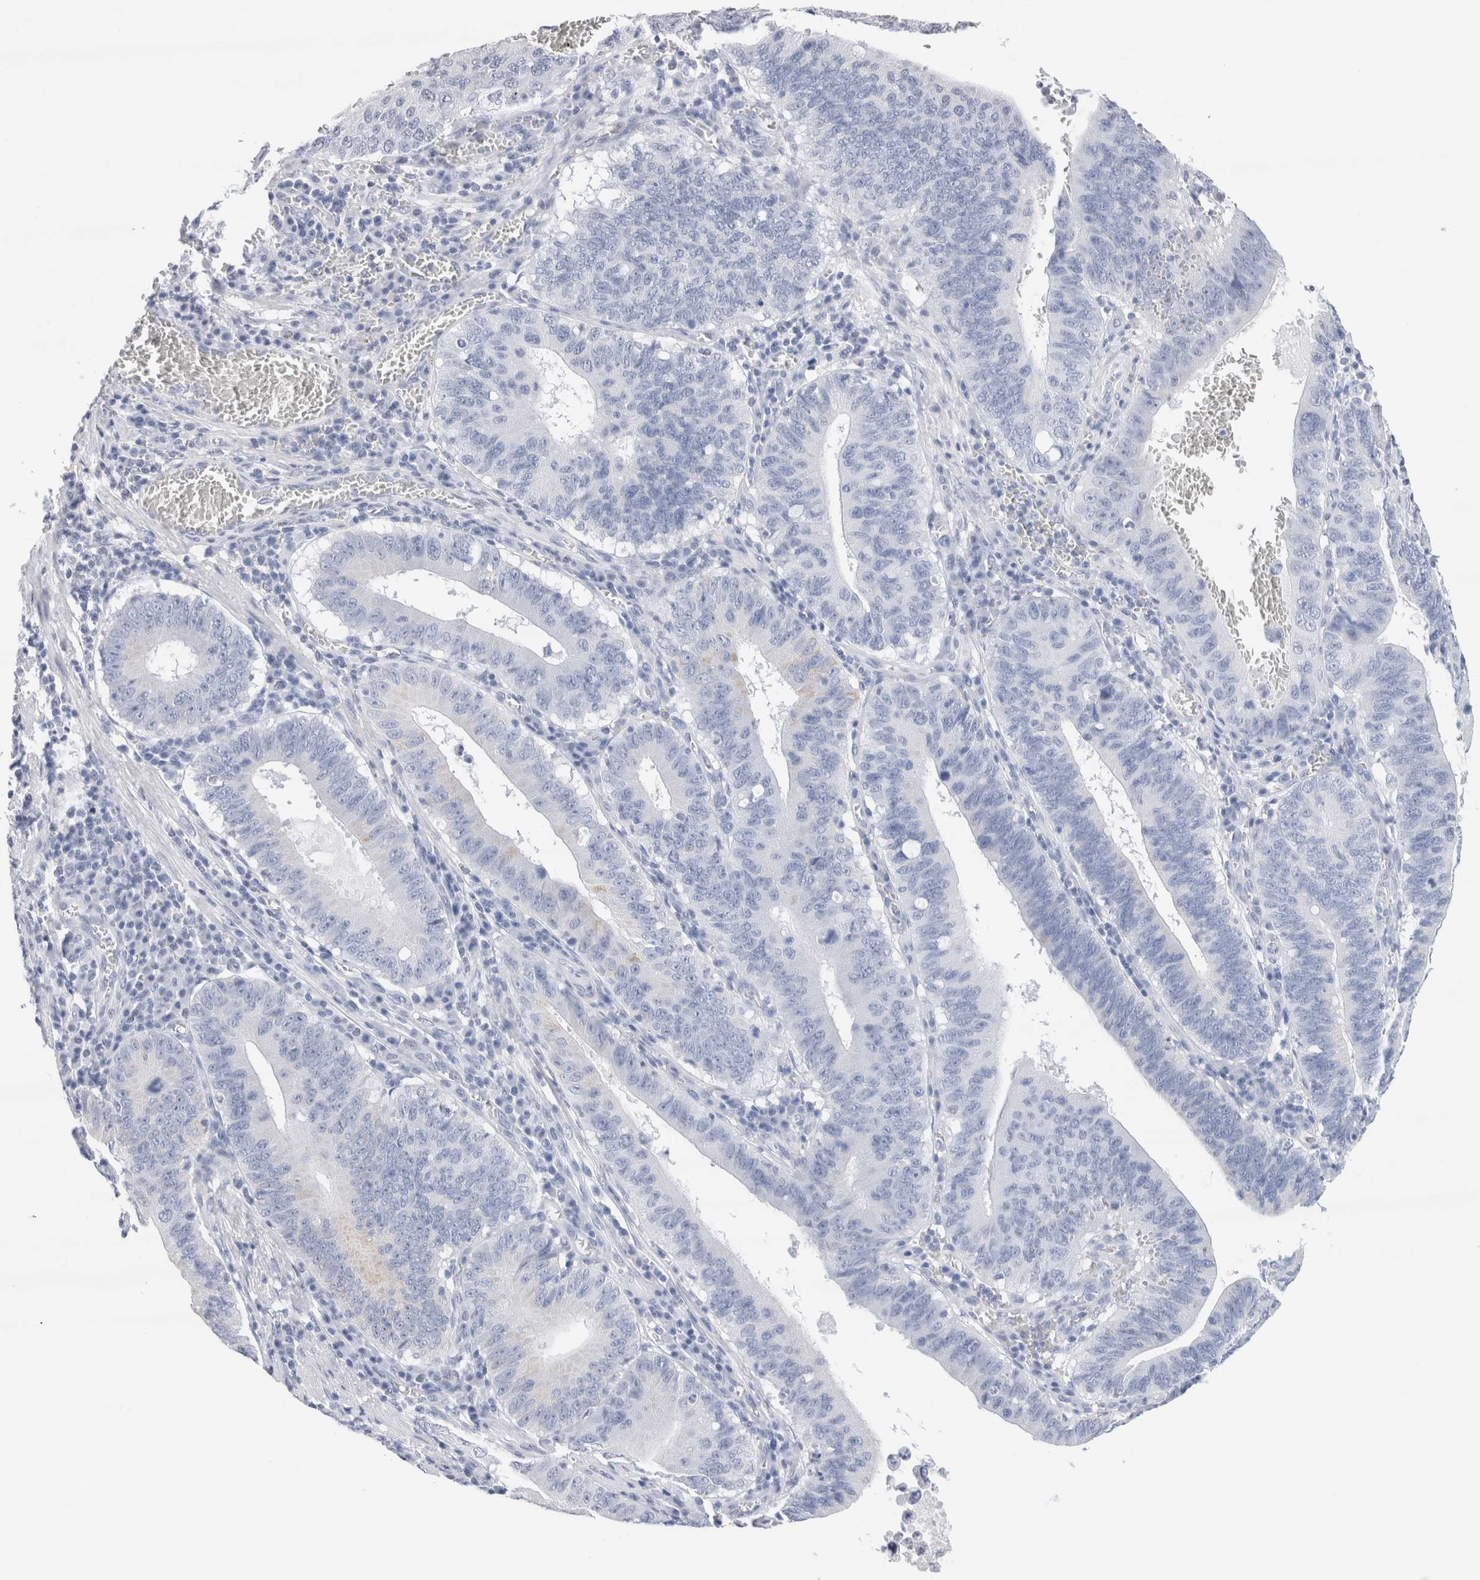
{"staining": {"intensity": "negative", "quantity": "none", "location": "none"}, "tissue": "stomach cancer", "cell_type": "Tumor cells", "image_type": "cancer", "snomed": [{"axis": "morphology", "description": "Adenocarcinoma, NOS"}, {"axis": "topography", "description": "Stomach"}, {"axis": "topography", "description": "Gastric cardia"}], "caption": "Tumor cells show no significant staining in adenocarcinoma (stomach).", "gene": "ECHDC2", "patient": {"sex": "male", "age": 59}}